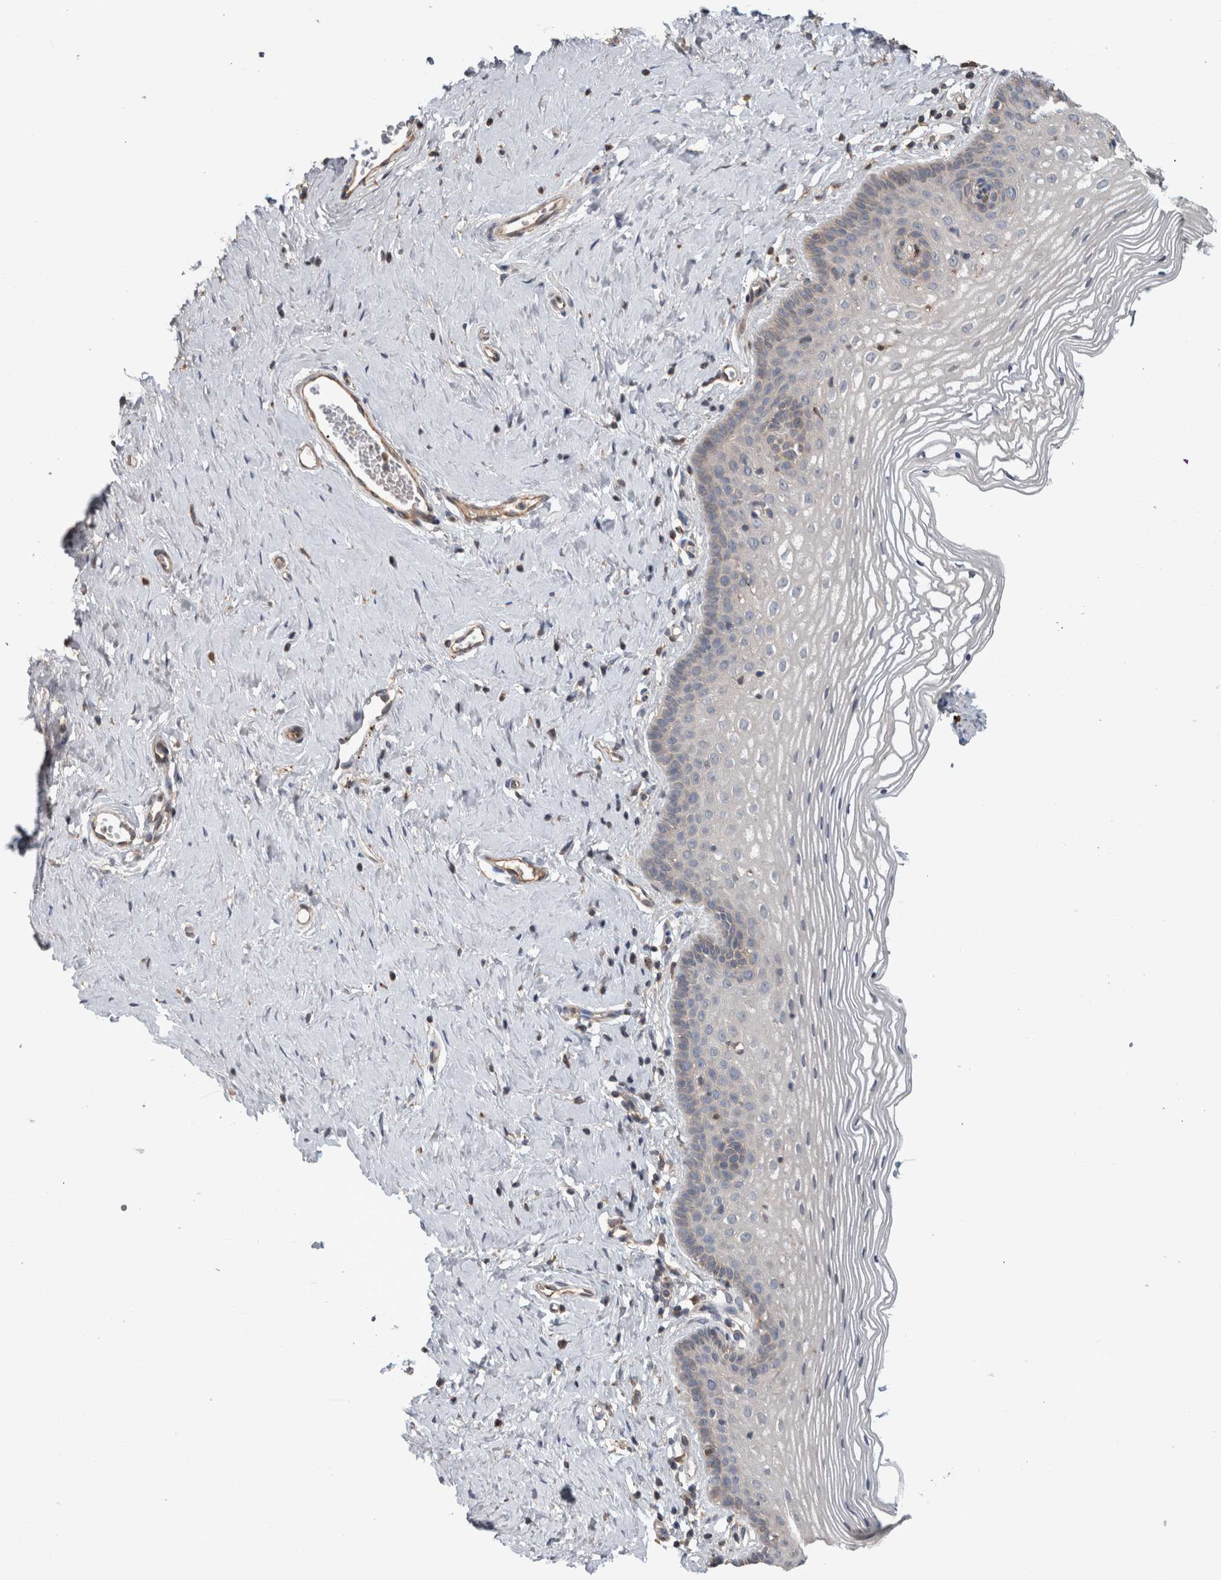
{"staining": {"intensity": "weak", "quantity": "<25%", "location": "cytoplasmic/membranous"}, "tissue": "vagina", "cell_type": "Squamous epithelial cells", "image_type": "normal", "snomed": [{"axis": "morphology", "description": "Normal tissue, NOS"}, {"axis": "topography", "description": "Vagina"}], "caption": "Immunohistochemical staining of unremarkable human vagina demonstrates no significant positivity in squamous epithelial cells.", "gene": "TARBP1", "patient": {"sex": "female", "age": 32}}